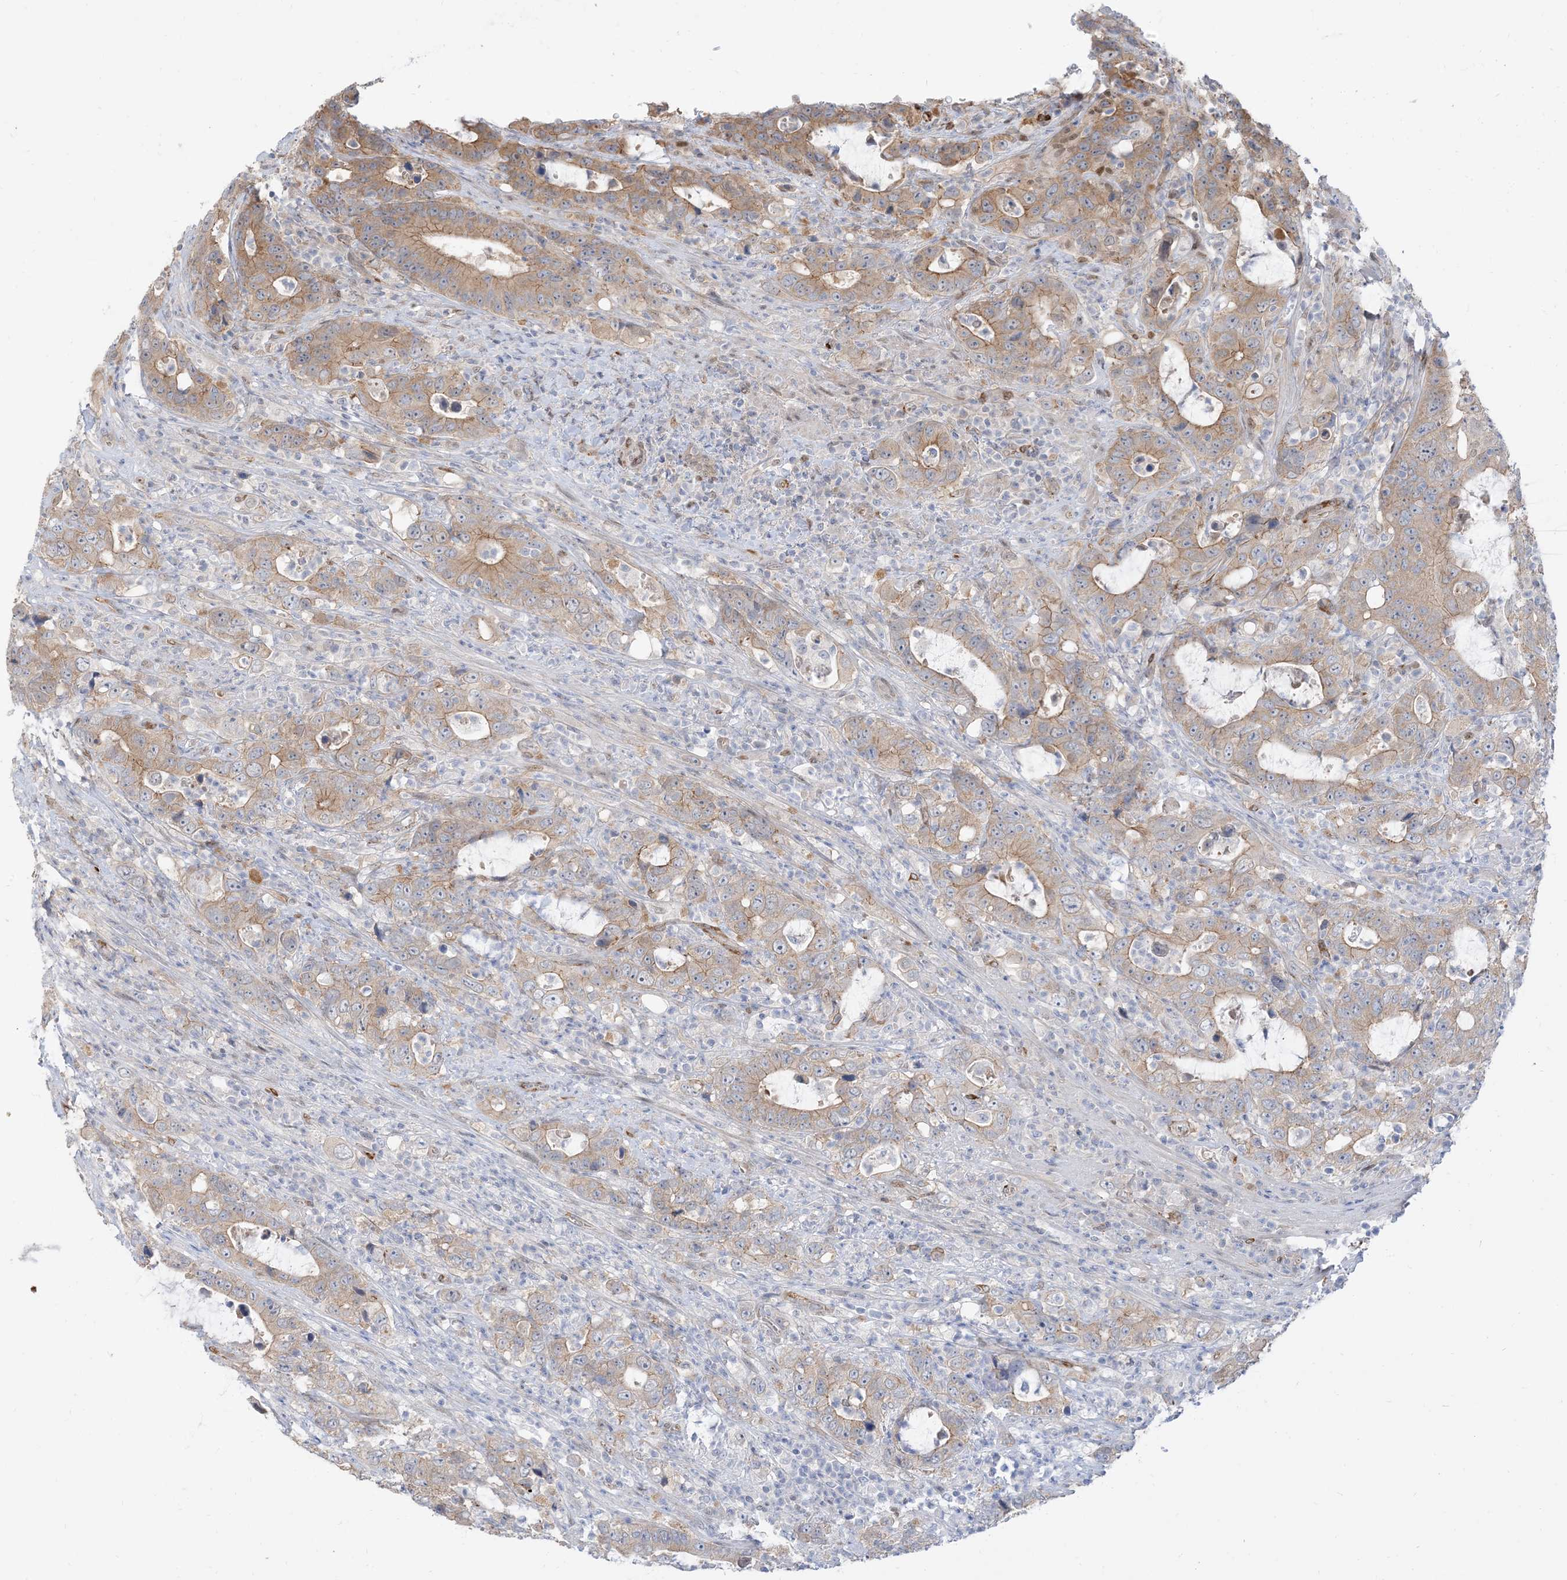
{"staining": {"intensity": "moderate", "quantity": "25%-75%", "location": "cytoplasmic/membranous"}, "tissue": "colorectal cancer", "cell_type": "Tumor cells", "image_type": "cancer", "snomed": [{"axis": "morphology", "description": "Adenocarcinoma, NOS"}, {"axis": "topography", "description": "Colon"}], "caption": "Moderate cytoplasmic/membranous staining is seen in approximately 25%-75% of tumor cells in colorectal cancer (adenocarcinoma).", "gene": "RIN1", "patient": {"sex": "female", "age": 75}}